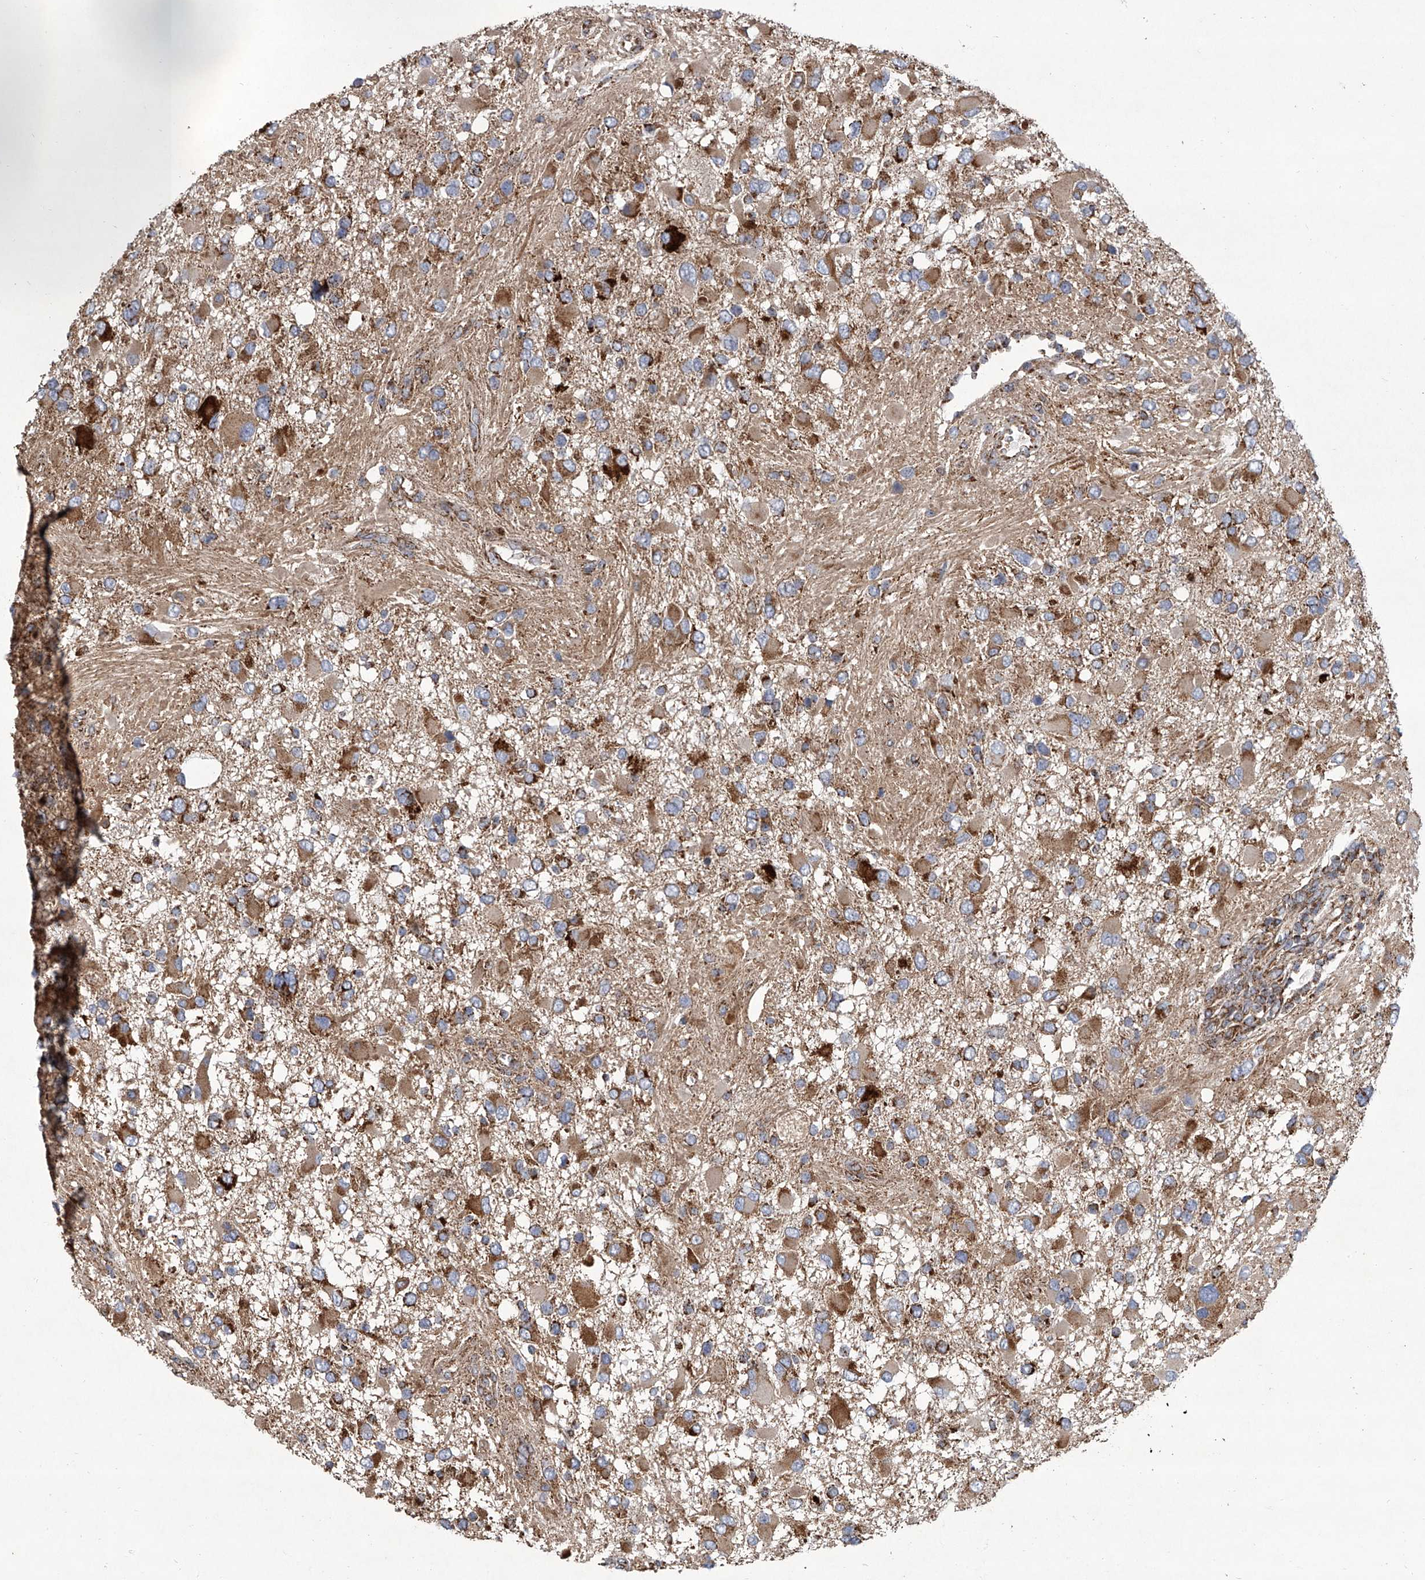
{"staining": {"intensity": "moderate", "quantity": ">75%", "location": "cytoplasmic/membranous"}, "tissue": "glioma", "cell_type": "Tumor cells", "image_type": "cancer", "snomed": [{"axis": "morphology", "description": "Glioma, malignant, High grade"}, {"axis": "topography", "description": "Brain"}], "caption": "IHC staining of malignant glioma (high-grade), which reveals medium levels of moderate cytoplasmic/membranous positivity in about >75% of tumor cells indicating moderate cytoplasmic/membranous protein expression. The staining was performed using DAB (brown) for protein detection and nuclei were counterstained in hematoxylin (blue).", "gene": "ZC3H15", "patient": {"sex": "male", "age": 53}}